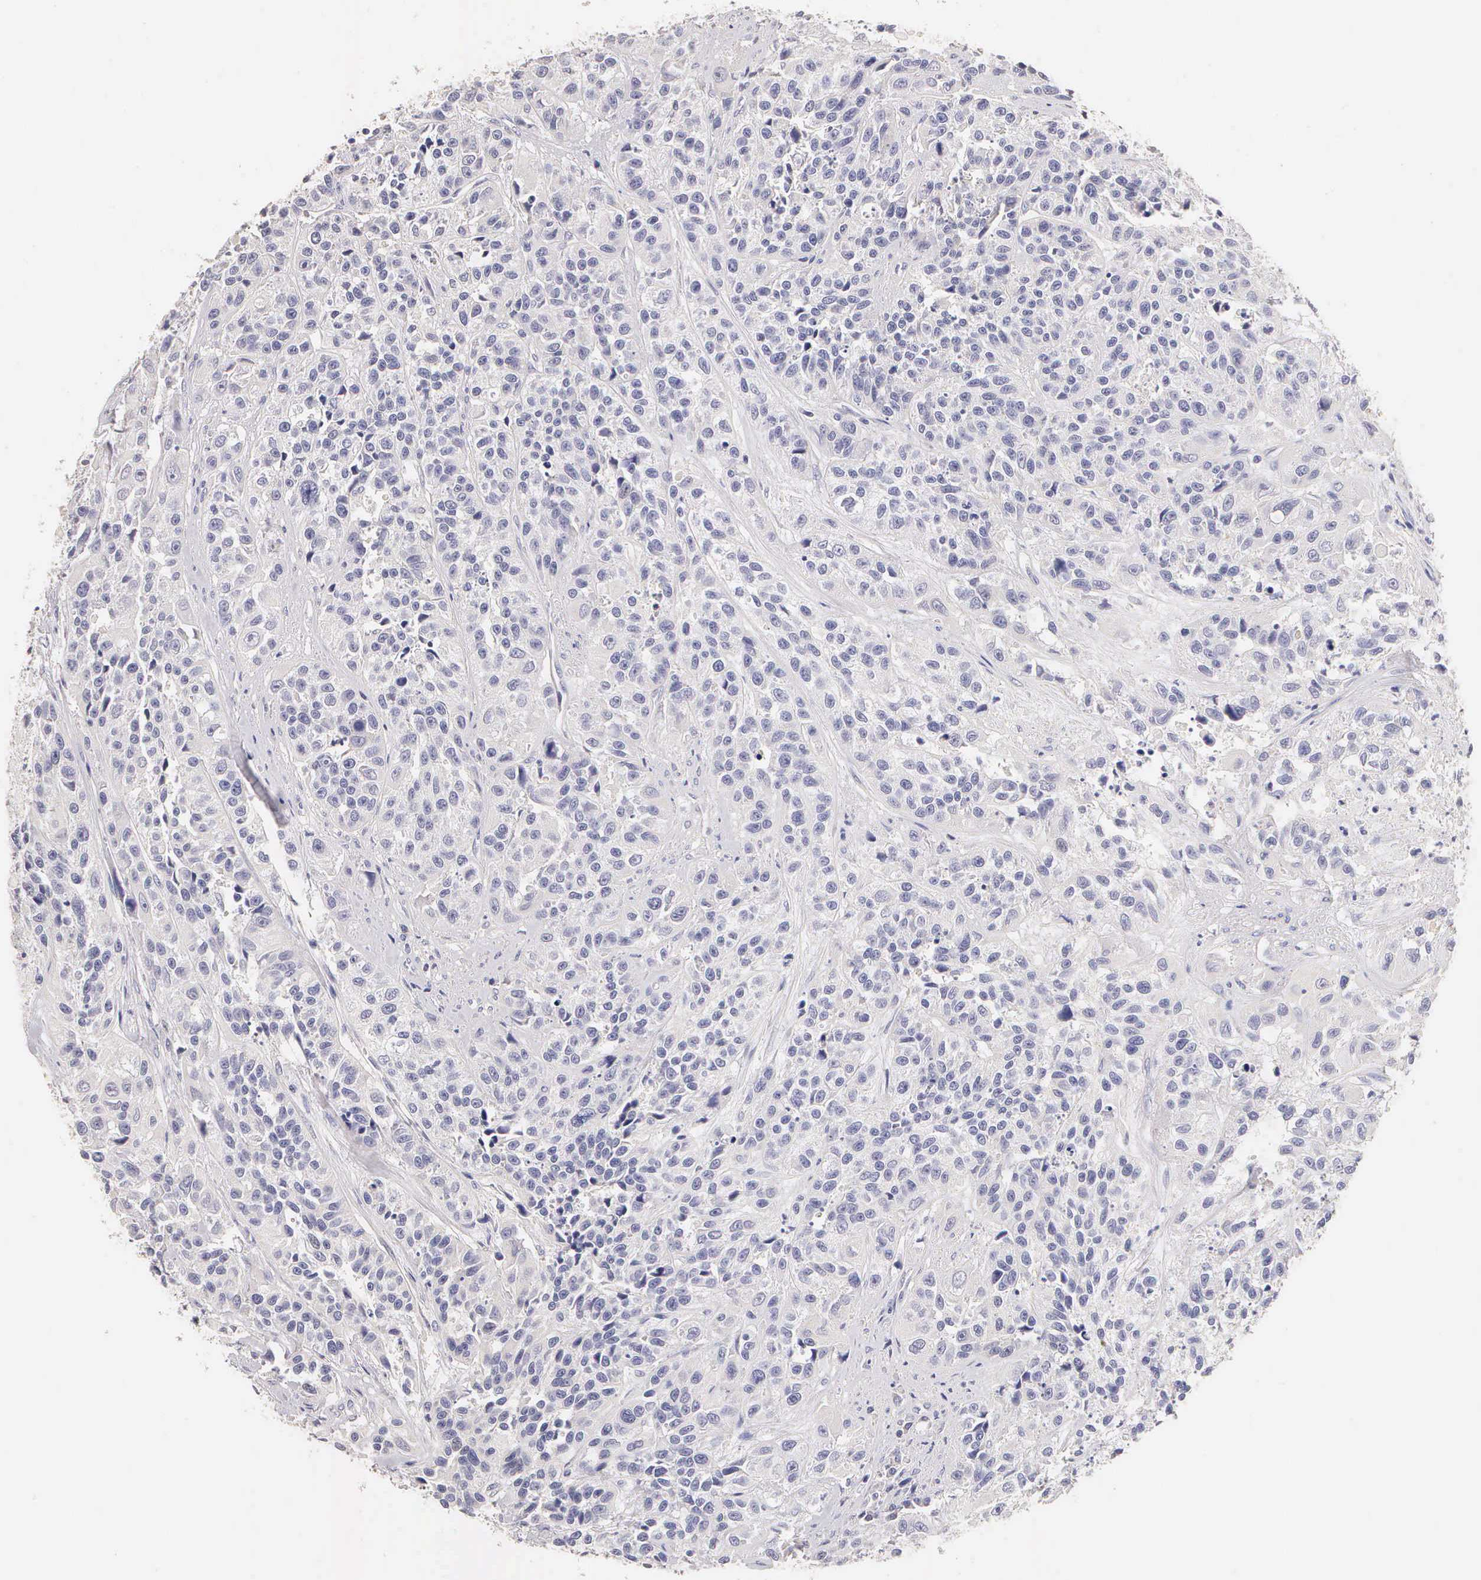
{"staining": {"intensity": "negative", "quantity": "none", "location": "none"}, "tissue": "urothelial cancer", "cell_type": "Tumor cells", "image_type": "cancer", "snomed": [{"axis": "morphology", "description": "Urothelial carcinoma, High grade"}, {"axis": "topography", "description": "Urinary bladder"}], "caption": "IHC photomicrograph of neoplastic tissue: human high-grade urothelial carcinoma stained with DAB demonstrates no significant protein expression in tumor cells.", "gene": "ESR1", "patient": {"sex": "female", "age": 81}}